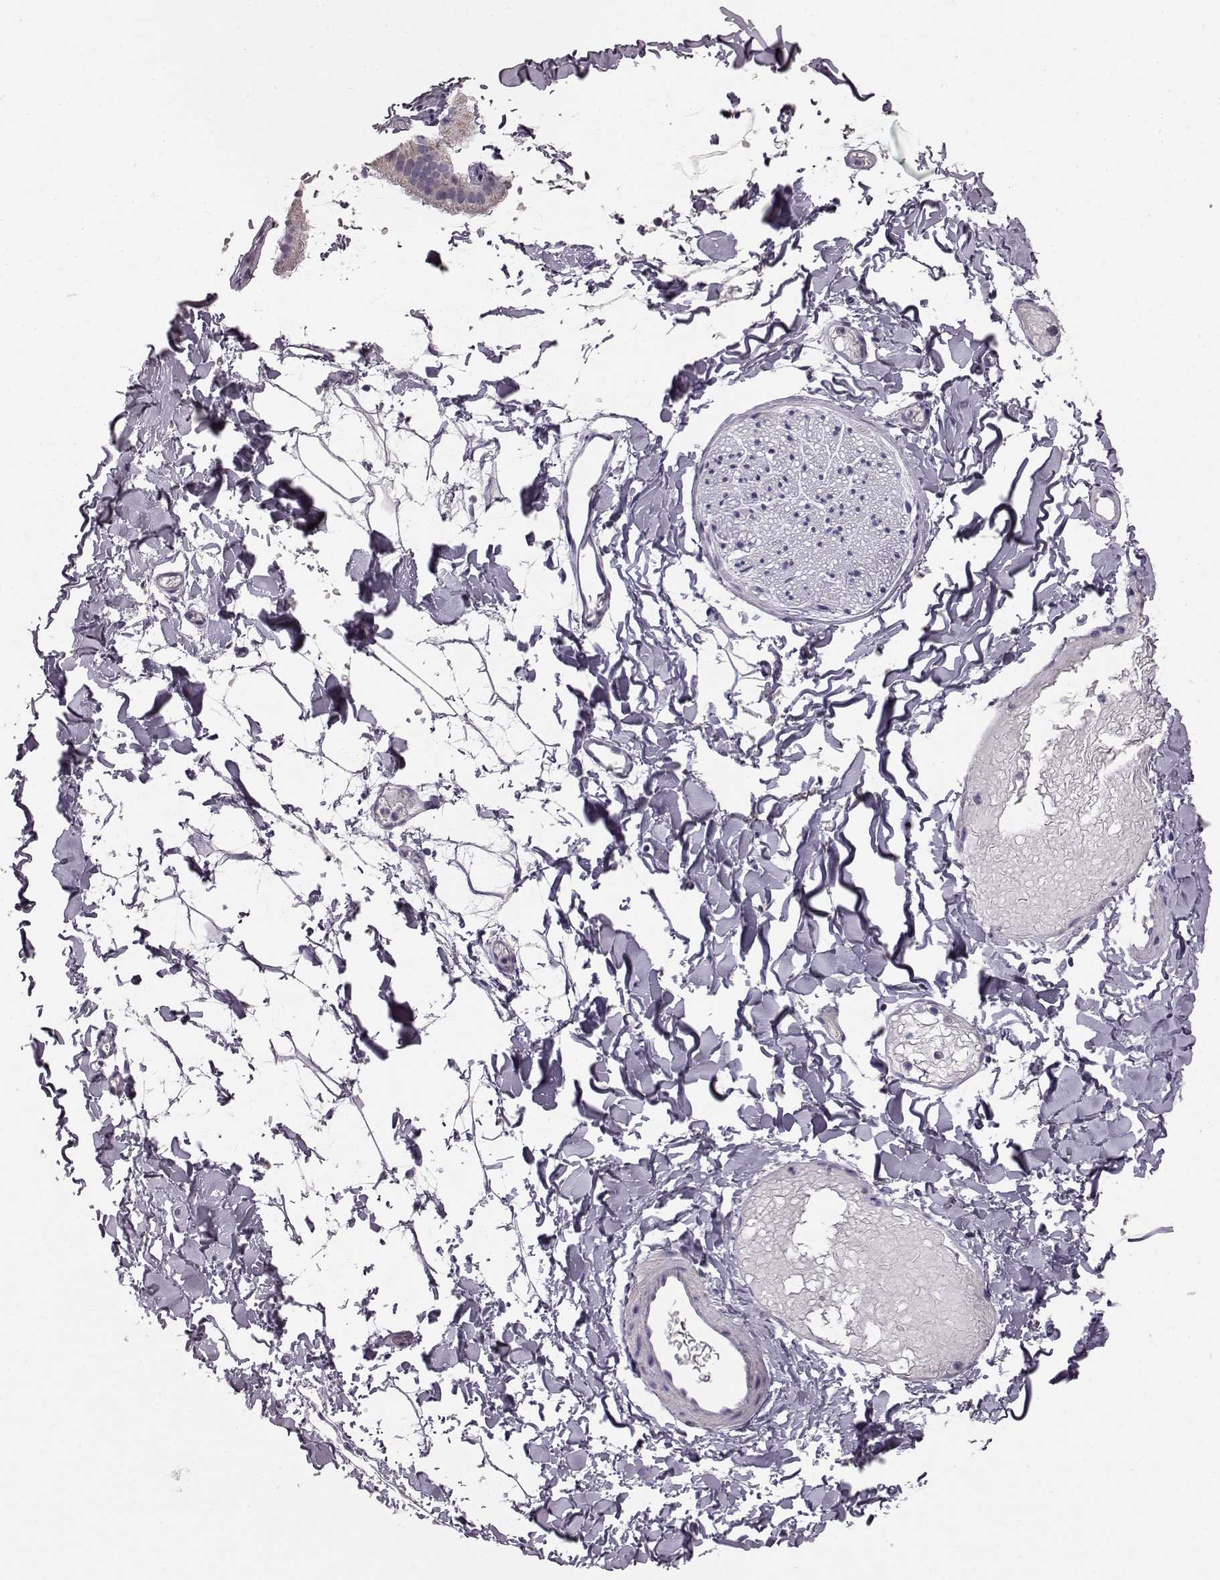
{"staining": {"intensity": "negative", "quantity": "none", "location": "none"}, "tissue": "adipose tissue", "cell_type": "Adipocytes", "image_type": "normal", "snomed": [{"axis": "morphology", "description": "Normal tissue, NOS"}, {"axis": "topography", "description": "Gallbladder"}, {"axis": "topography", "description": "Peripheral nerve tissue"}], "caption": "Immunohistochemical staining of normal adipose tissue demonstrates no significant positivity in adipocytes. Nuclei are stained in blue.", "gene": "ATP5MF", "patient": {"sex": "female", "age": 45}}